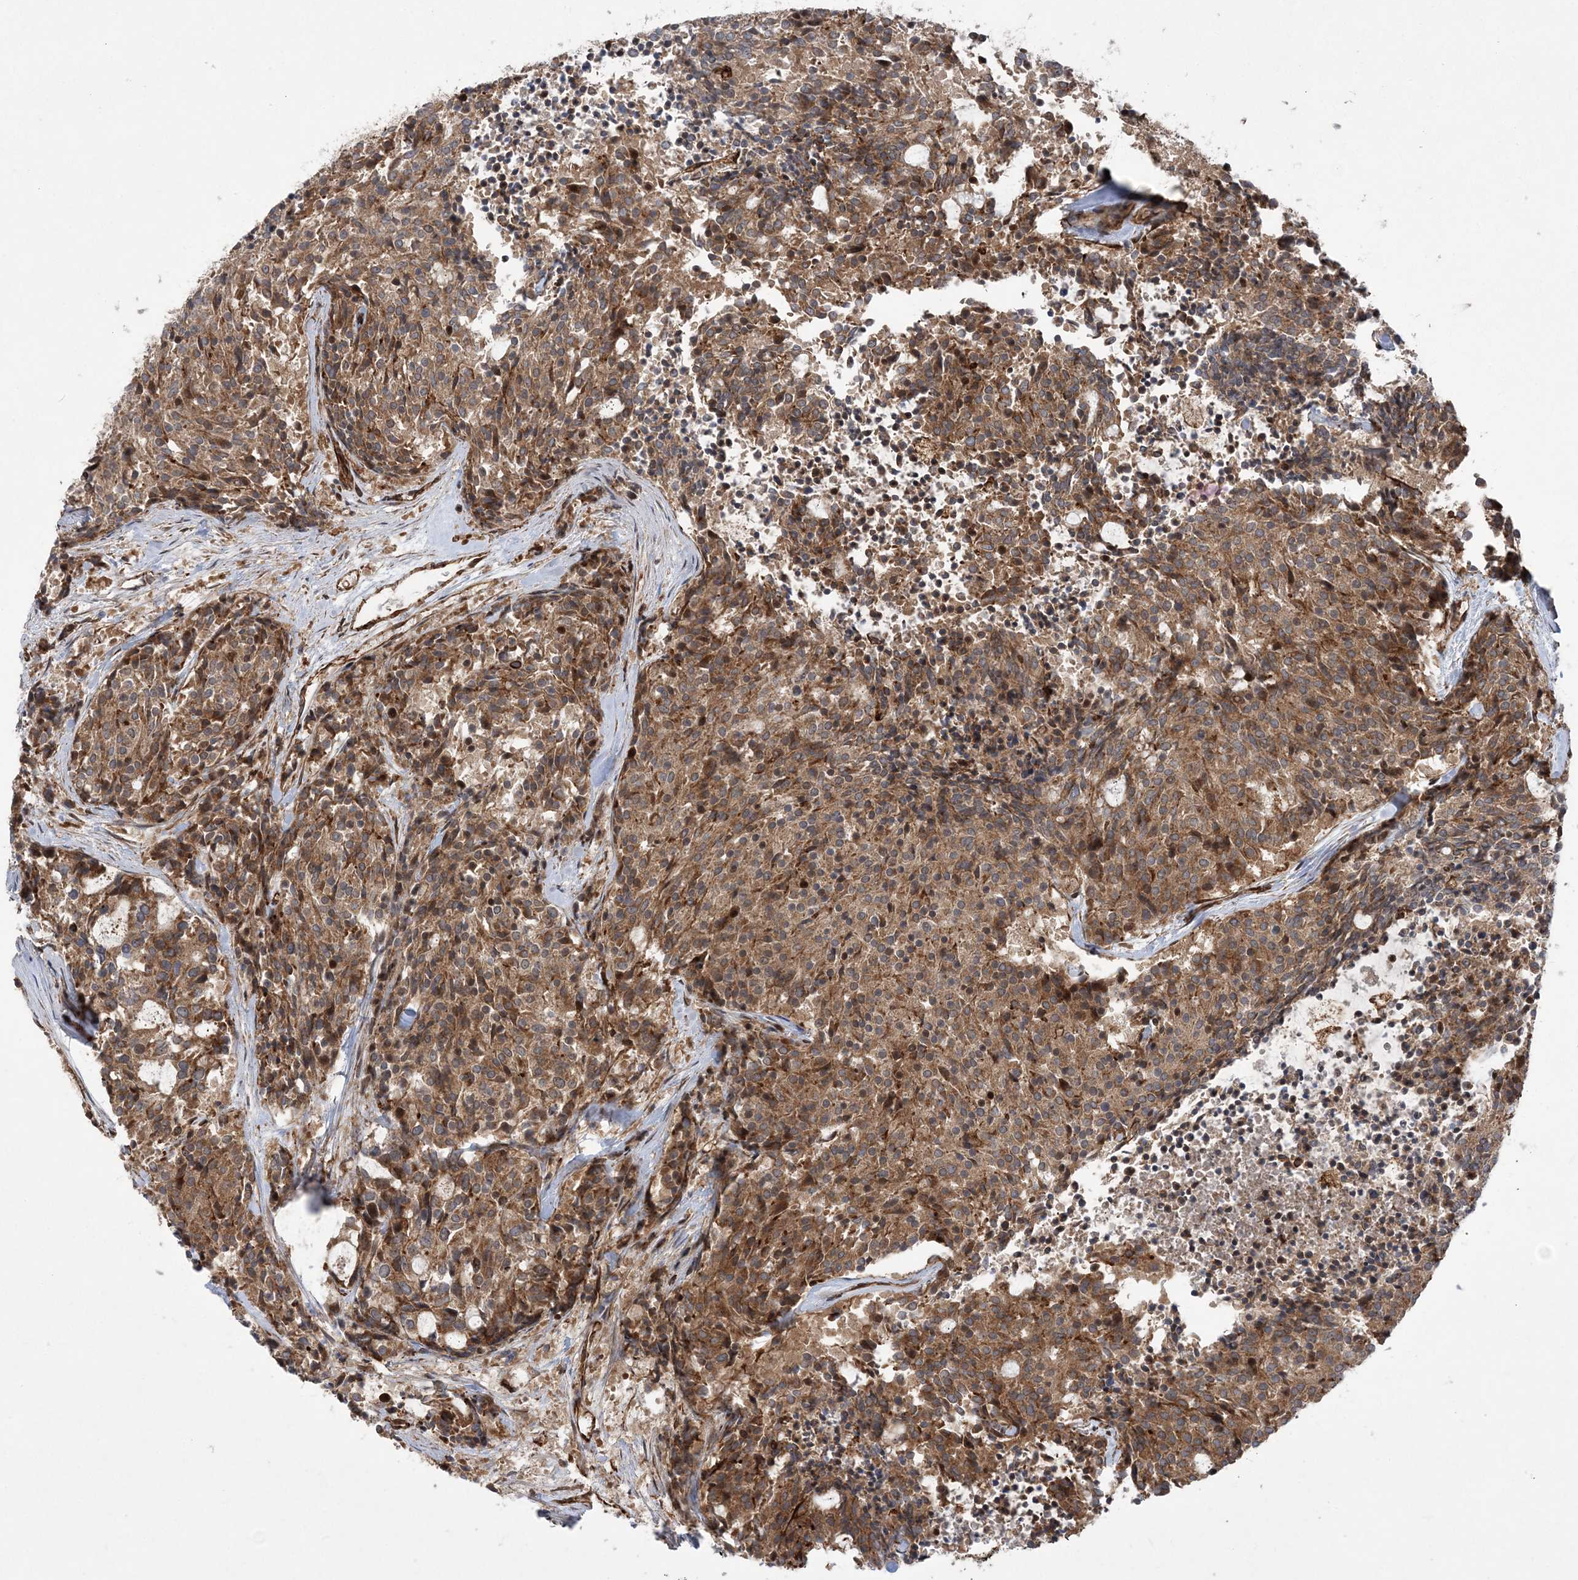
{"staining": {"intensity": "moderate", "quantity": ">75%", "location": "cytoplasmic/membranous"}, "tissue": "carcinoid", "cell_type": "Tumor cells", "image_type": "cancer", "snomed": [{"axis": "morphology", "description": "Carcinoid, malignant, NOS"}, {"axis": "topography", "description": "Pancreas"}], "caption": "This is a micrograph of immunohistochemistry (IHC) staining of carcinoid (malignant), which shows moderate expression in the cytoplasmic/membranous of tumor cells.", "gene": "FAM114A2", "patient": {"sex": "female", "age": 54}}